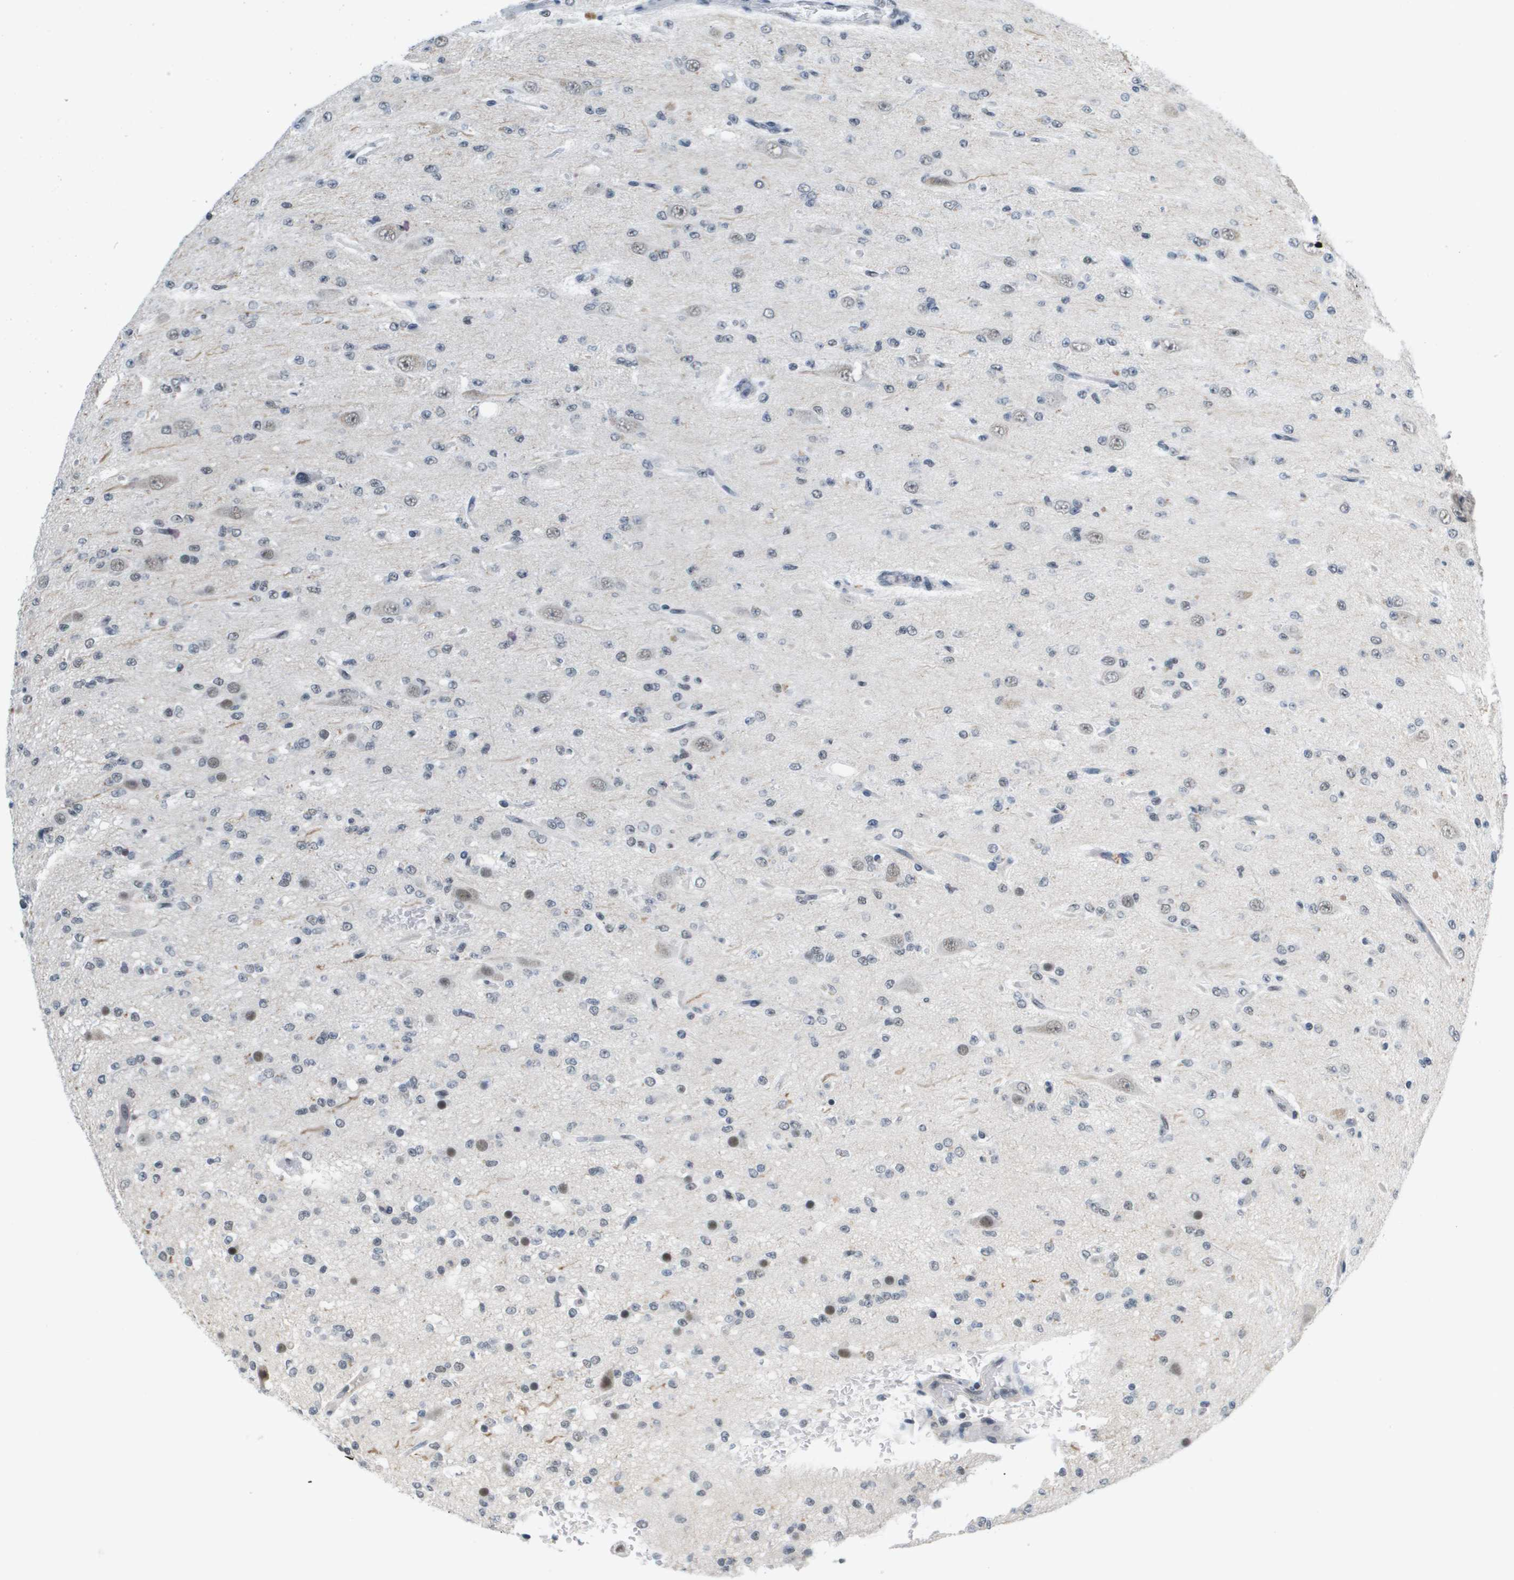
{"staining": {"intensity": "negative", "quantity": "none", "location": "none"}, "tissue": "glioma", "cell_type": "Tumor cells", "image_type": "cancer", "snomed": [{"axis": "morphology", "description": "Glioma, malignant, Low grade"}, {"axis": "topography", "description": "Brain"}], "caption": "IHC of glioma shows no positivity in tumor cells.", "gene": "ISY1", "patient": {"sex": "male", "age": 38}}